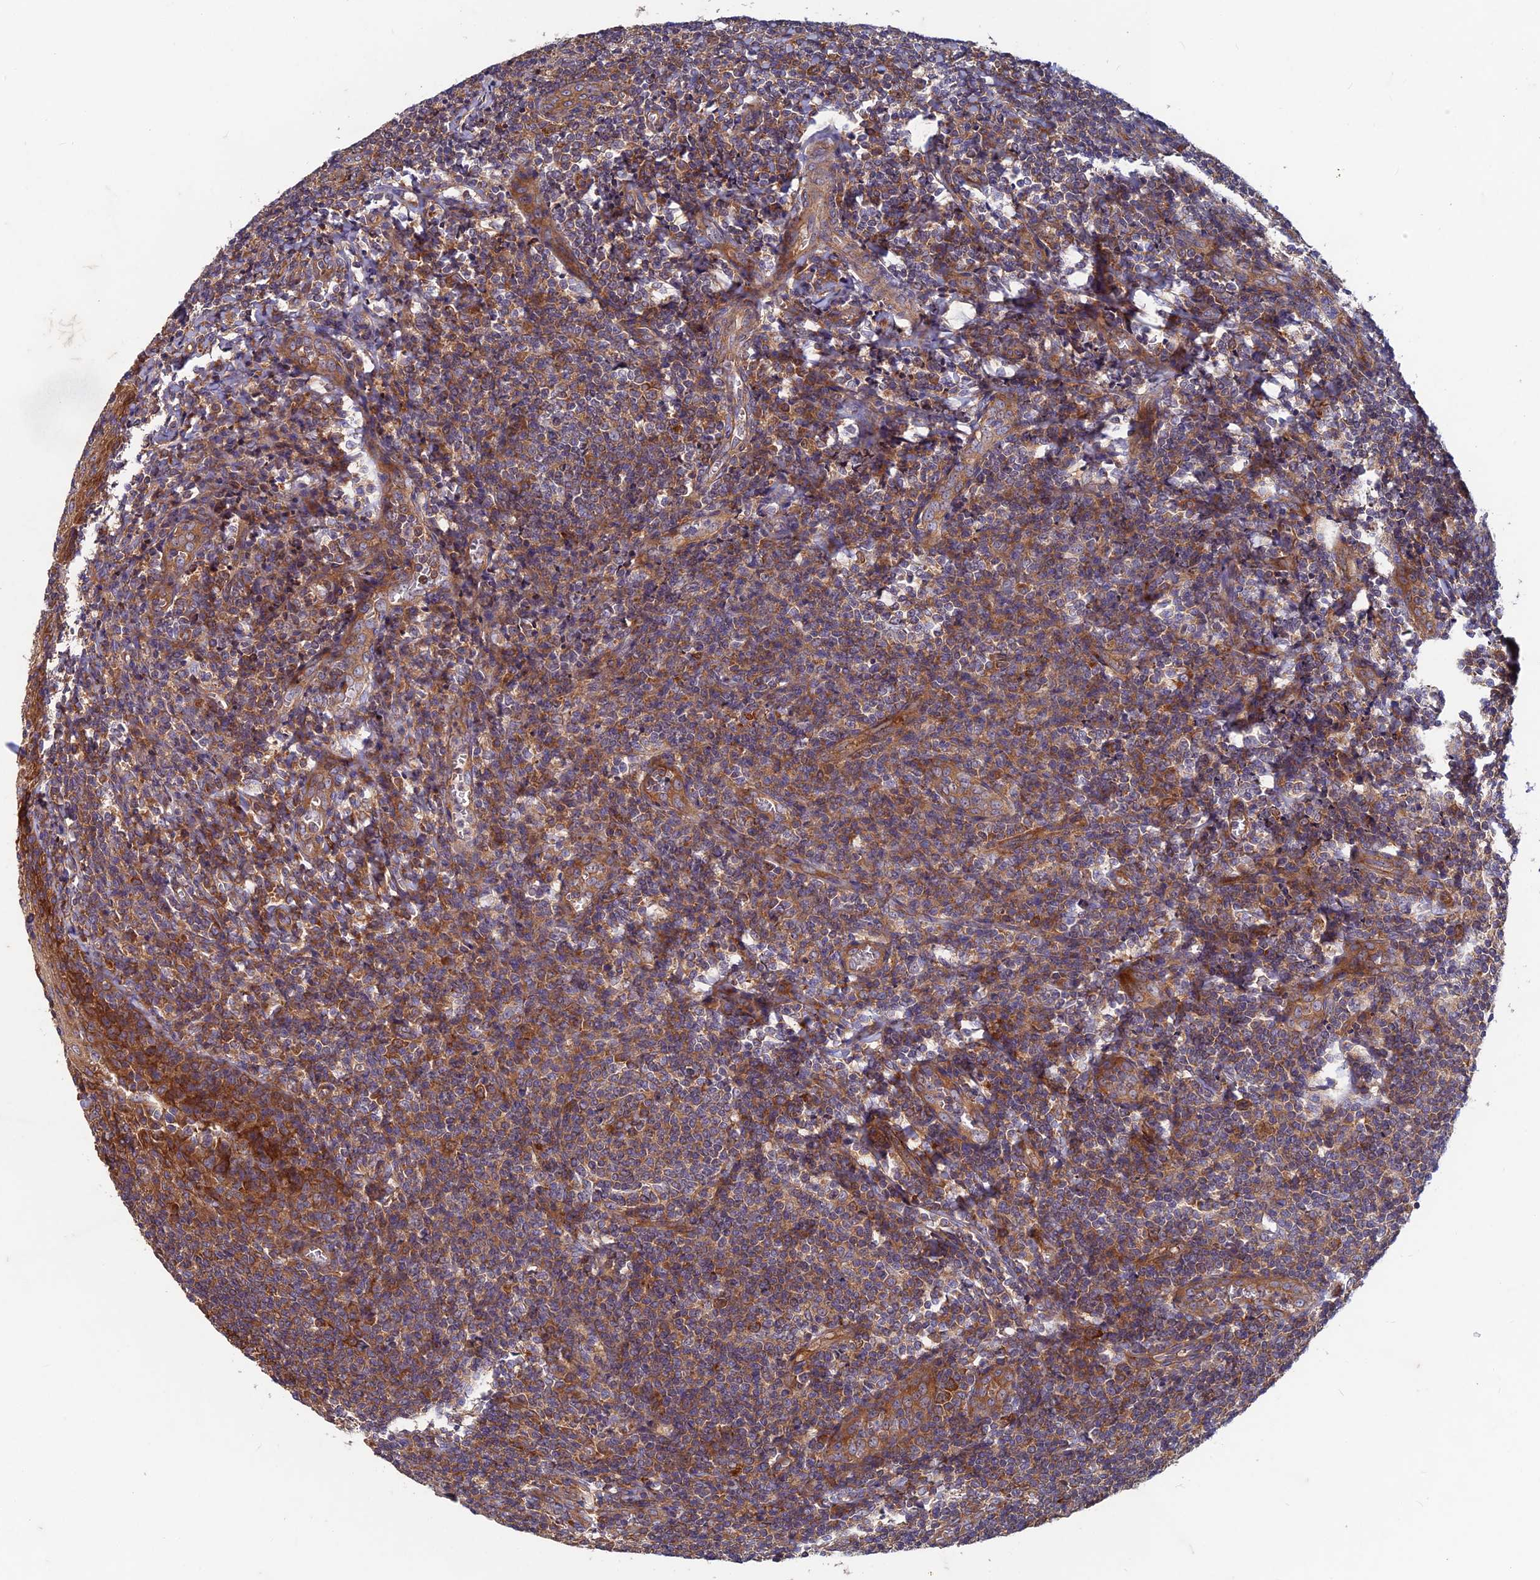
{"staining": {"intensity": "strong", "quantity": "25%-75%", "location": "cytoplasmic/membranous"}, "tissue": "tonsil", "cell_type": "Germinal center cells", "image_type": "normal", "snomed": [{"axis": "morphology", "description": "Normal tissue, NOS"}, {"axis": "topography", "description": "Tonsil"}], "caption": "A micrograph of tonsil stained for a protein reveals strong cytoplasmic/membranous brown staining in germinal center cells. The protein of interest is stained brown, and the nuclei are stained in blue (DAB (3,3'-diaminobenzidine) IHC with brightfield microscopy, high magnification).", "gene": "NCAPG", "patient": {"sex": "male", "age": 27}}